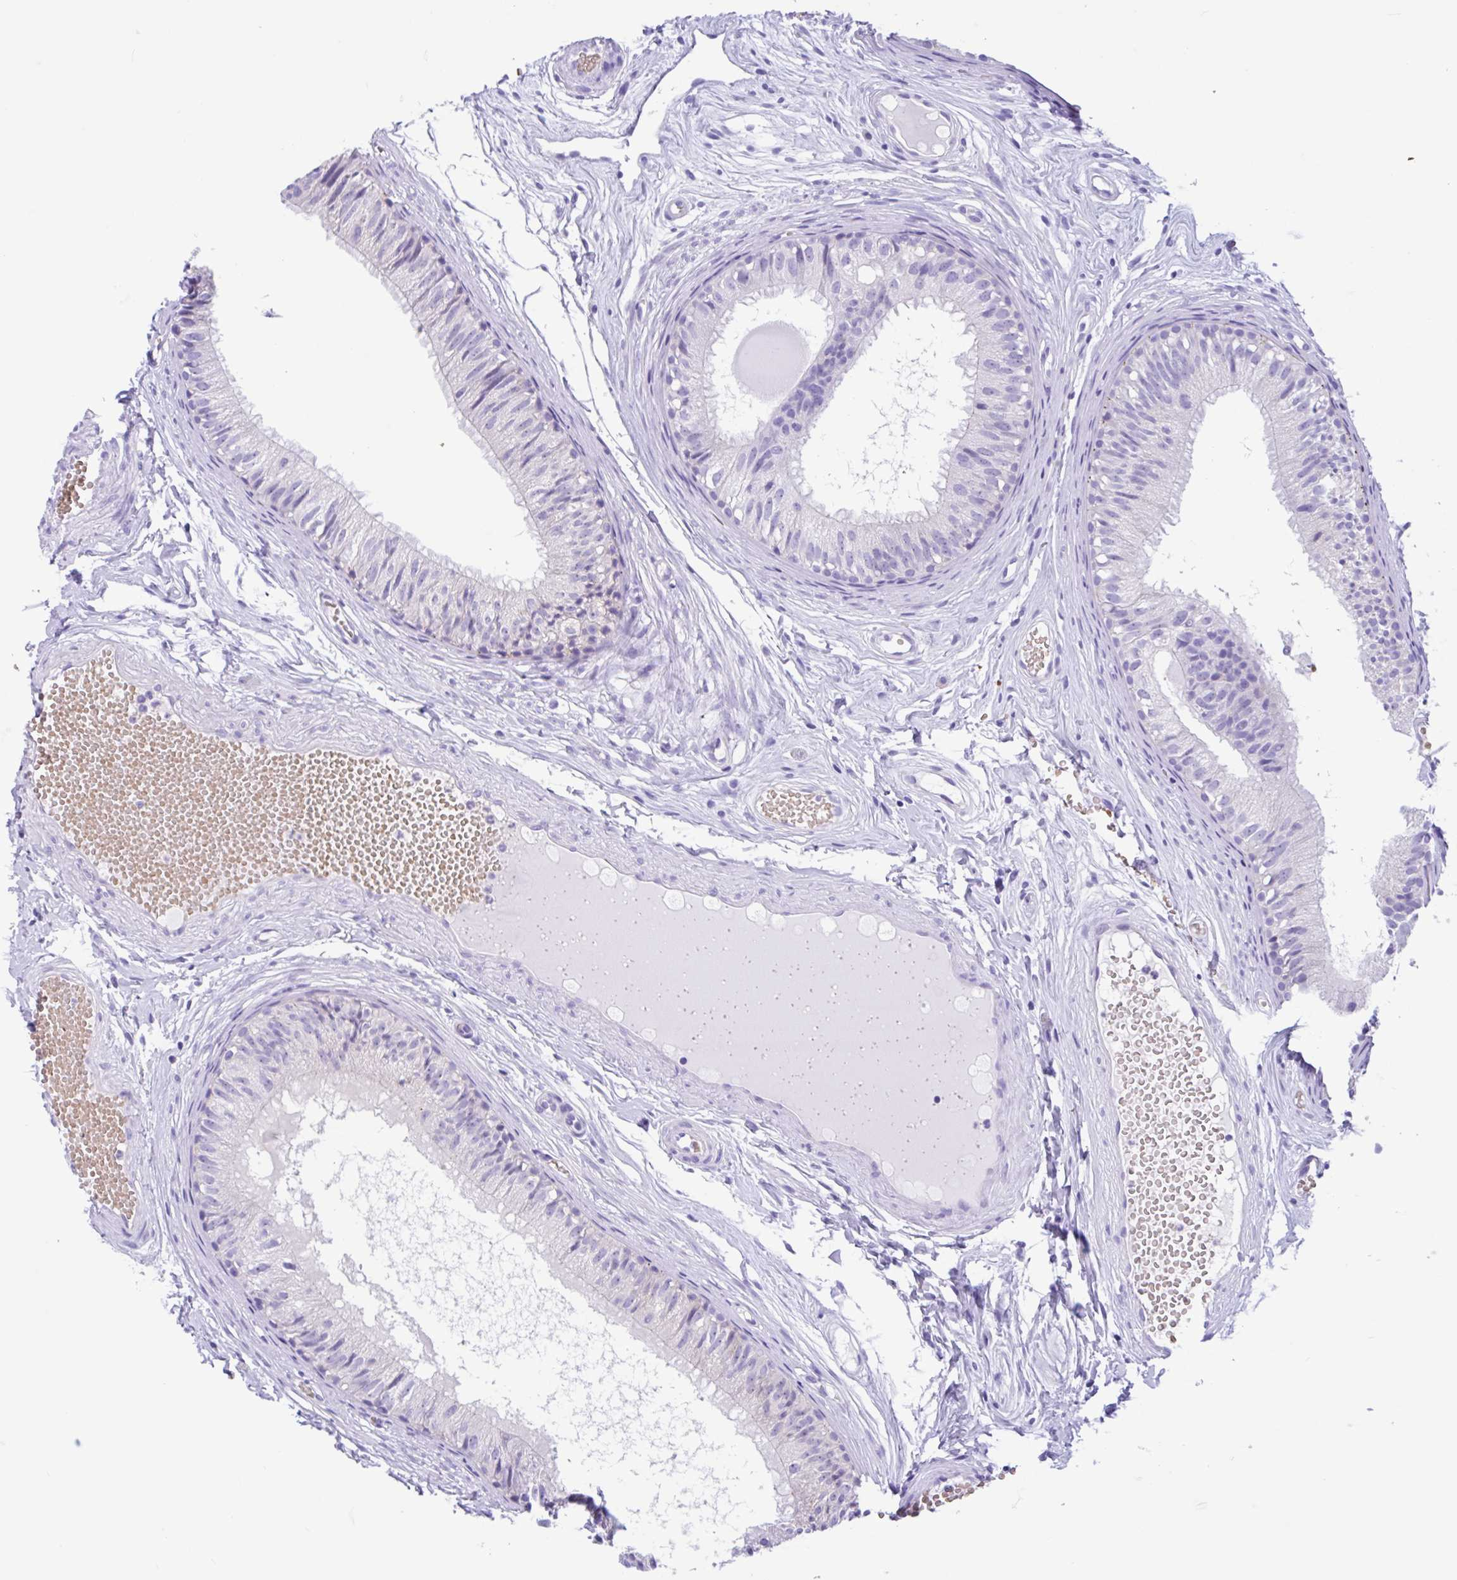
{"staining": {"intensity": "negative", "quantity": "none", "location": "none"}, "tissue": "epididymis", "cell_type": "Glandular cells", "image_type": "normal", "snomed": [{"axis": "morphology", "description": "Normal tissue, NOS"}, {"axis": "morphology", "description": "Seminoma, NOS"}, {"axis": "topography", "description": "Testis"}, {"axis": "topography", "description": "Epididymis"}], "caption": "Epididymis stained for a protein using immunohistochemistry exhibits no staining glandular cells.", "gene": "TMEM79", "patient": {"sex": "male", "age": 34}}